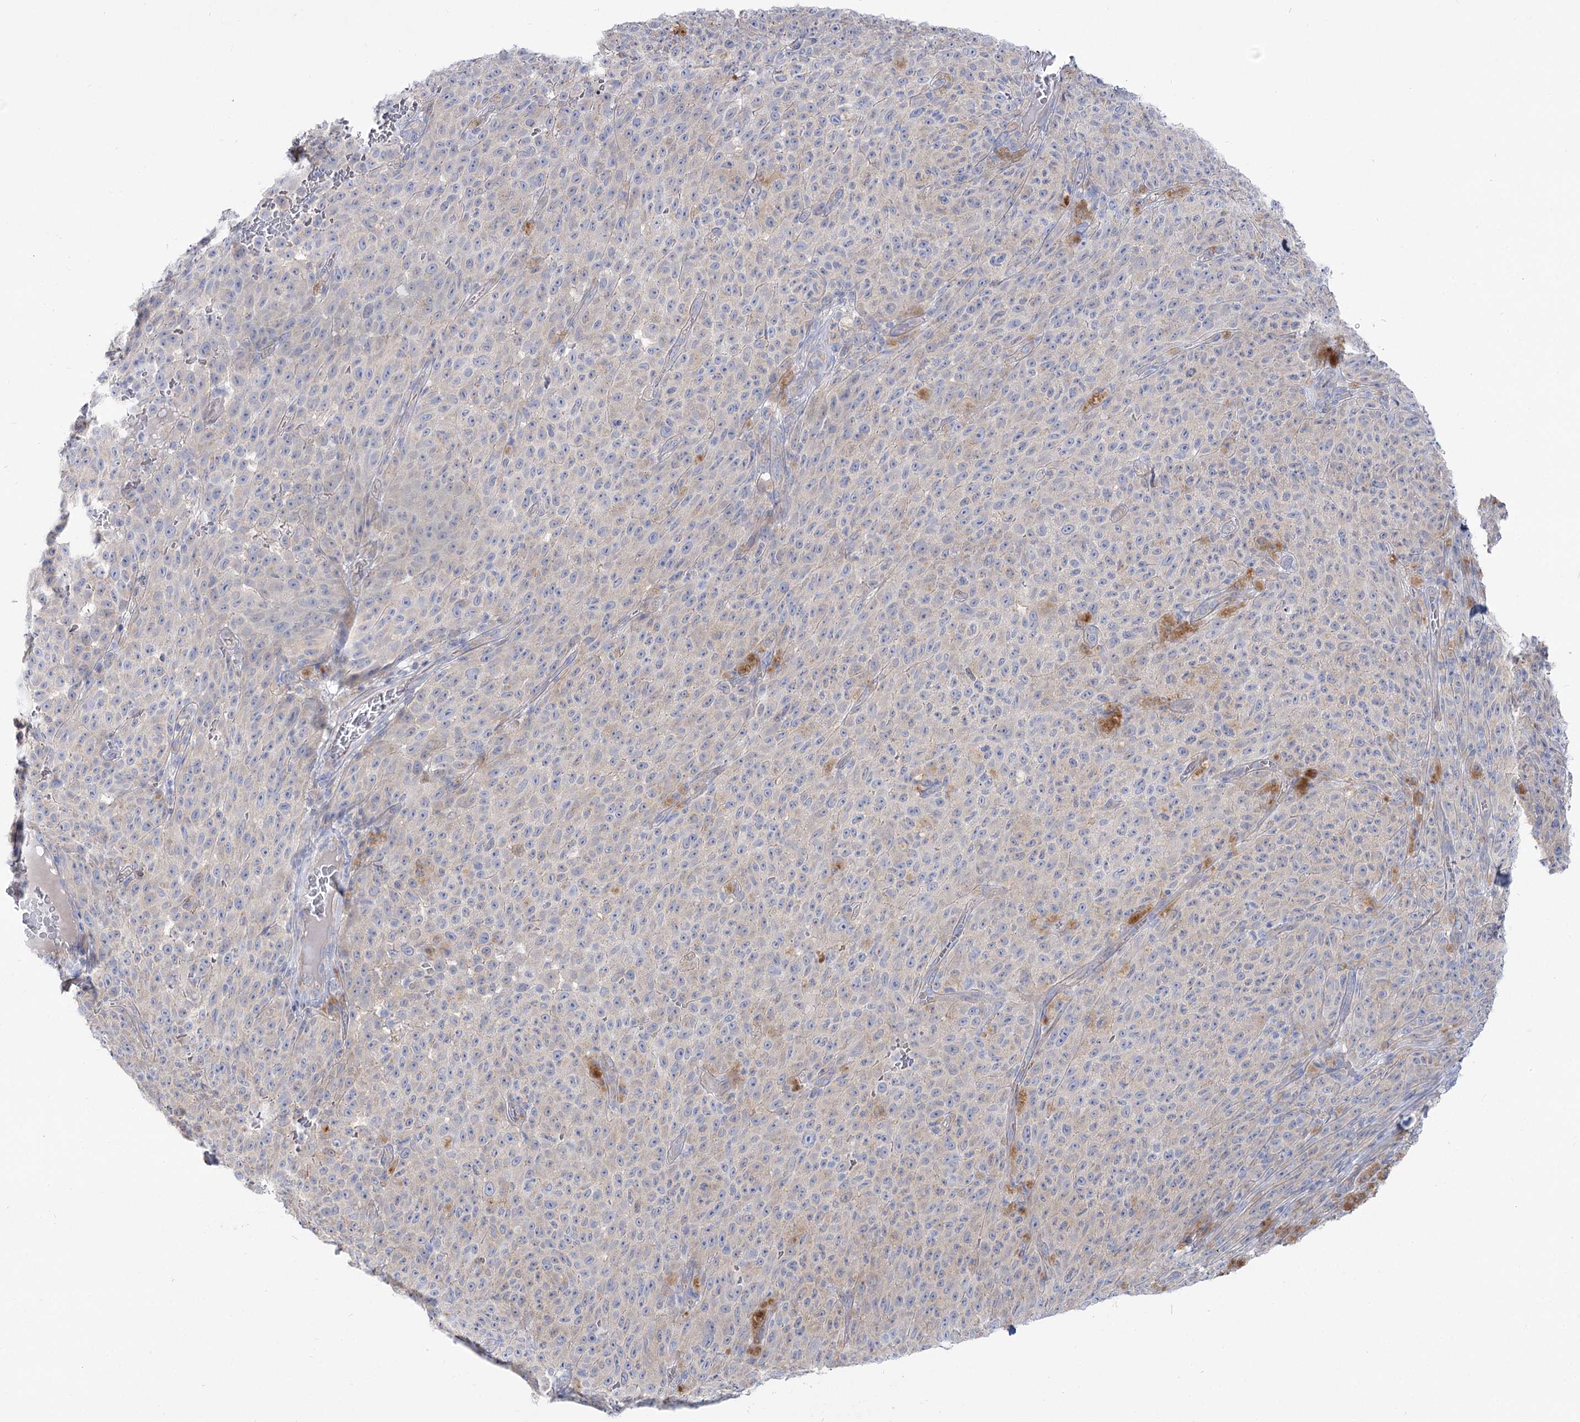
{"staining": {"intensity": "negative", "quantity": "none", "location": "none"}, "tissue": "melanoma", "cell_type": "Tumor cells", "image_type": "cancer", "snomed": [{"axis": "morphology", "description": "Malignant melanoma, NOS"}, {"axis": "topography", "description": "Skin"}], "caption": "Immunohistochemistry (IHC) of human melanoma exhibits no expression in tumor cells.", "gene": "SUOX", "patient": {"sex": "female", "age": 82}}